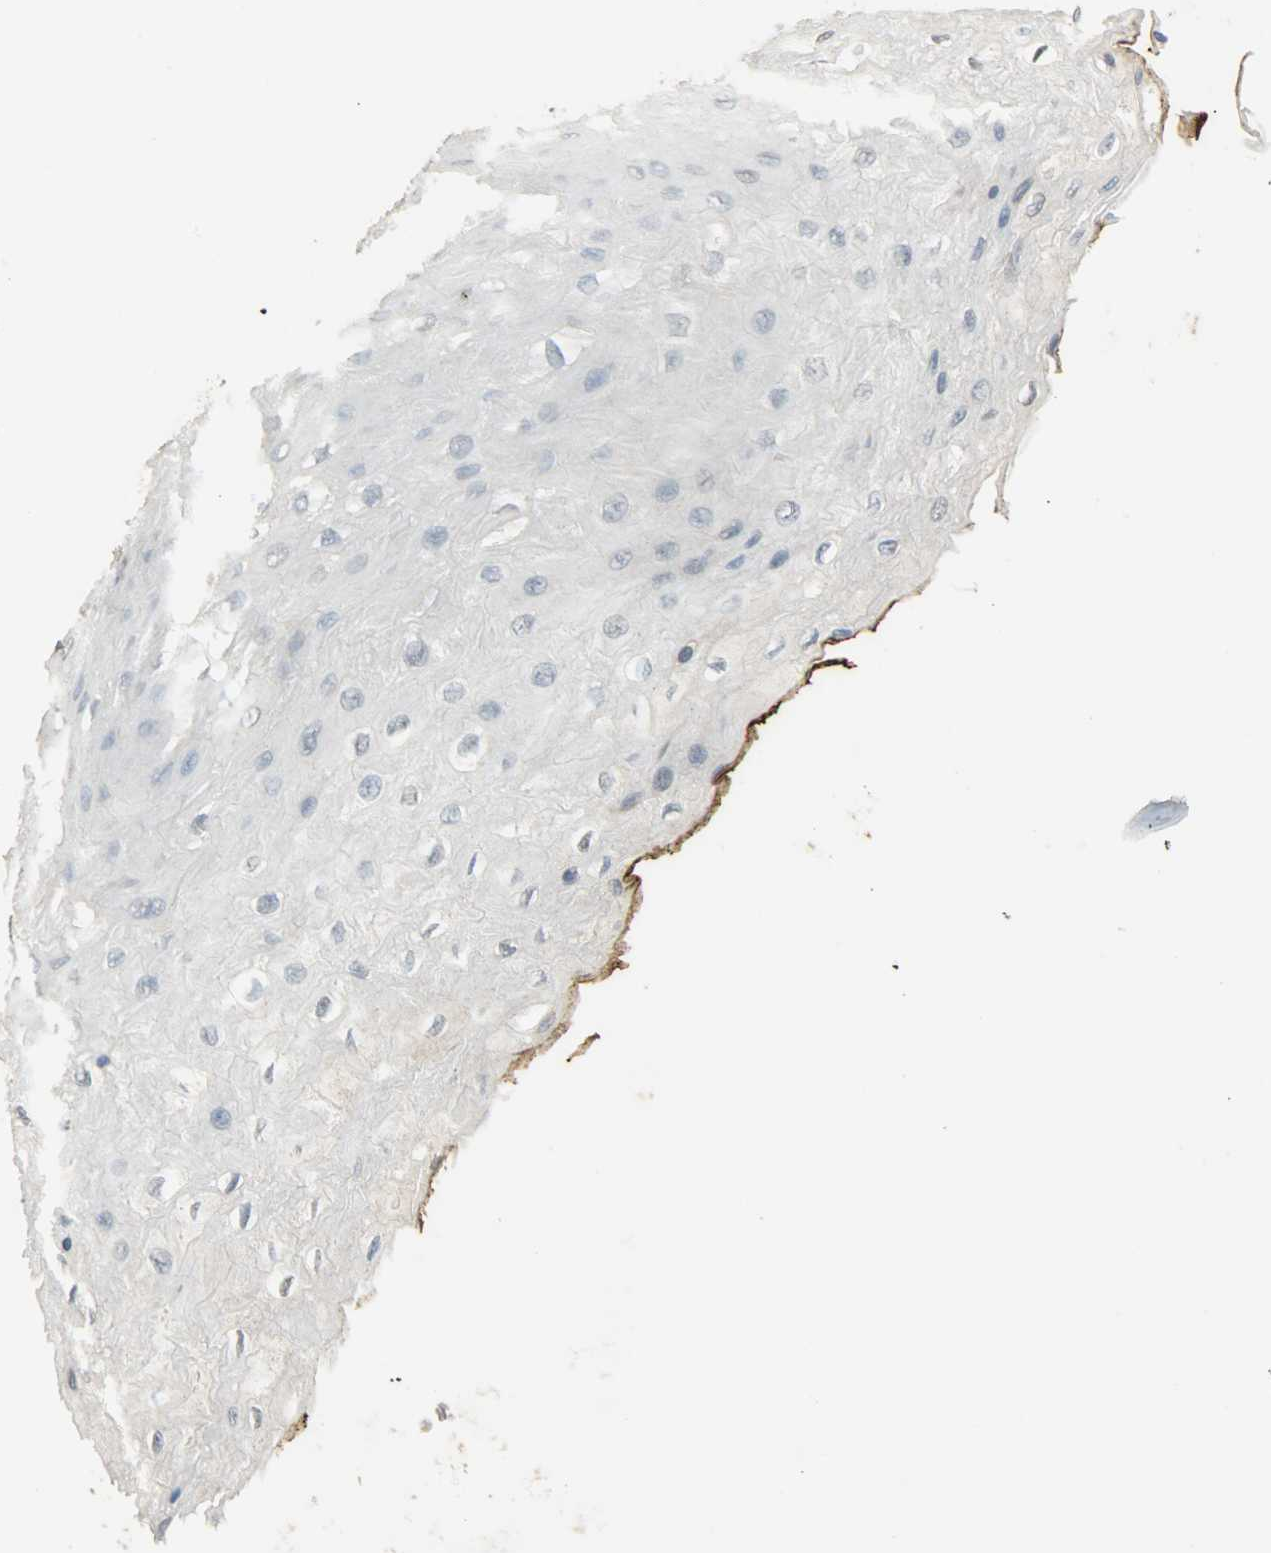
{"staining": {"intensity": "negative", "quantity": "none", "location": "none"}, "tissue": "esophagus", "cell_type": "Squamous epithelial cells", "image_type": "normal", "snomed": [{"axis": "morphology", "description": "Normal tissue, NOS"}, {"axis": "topography", "description": "Esophagus"}], "caption": "The photomicrograph reveals no significant staining in squamous epithelial cells of esophagus.", "gene": "PRMT5", "patient": {"sex": "female", "age": 72}}